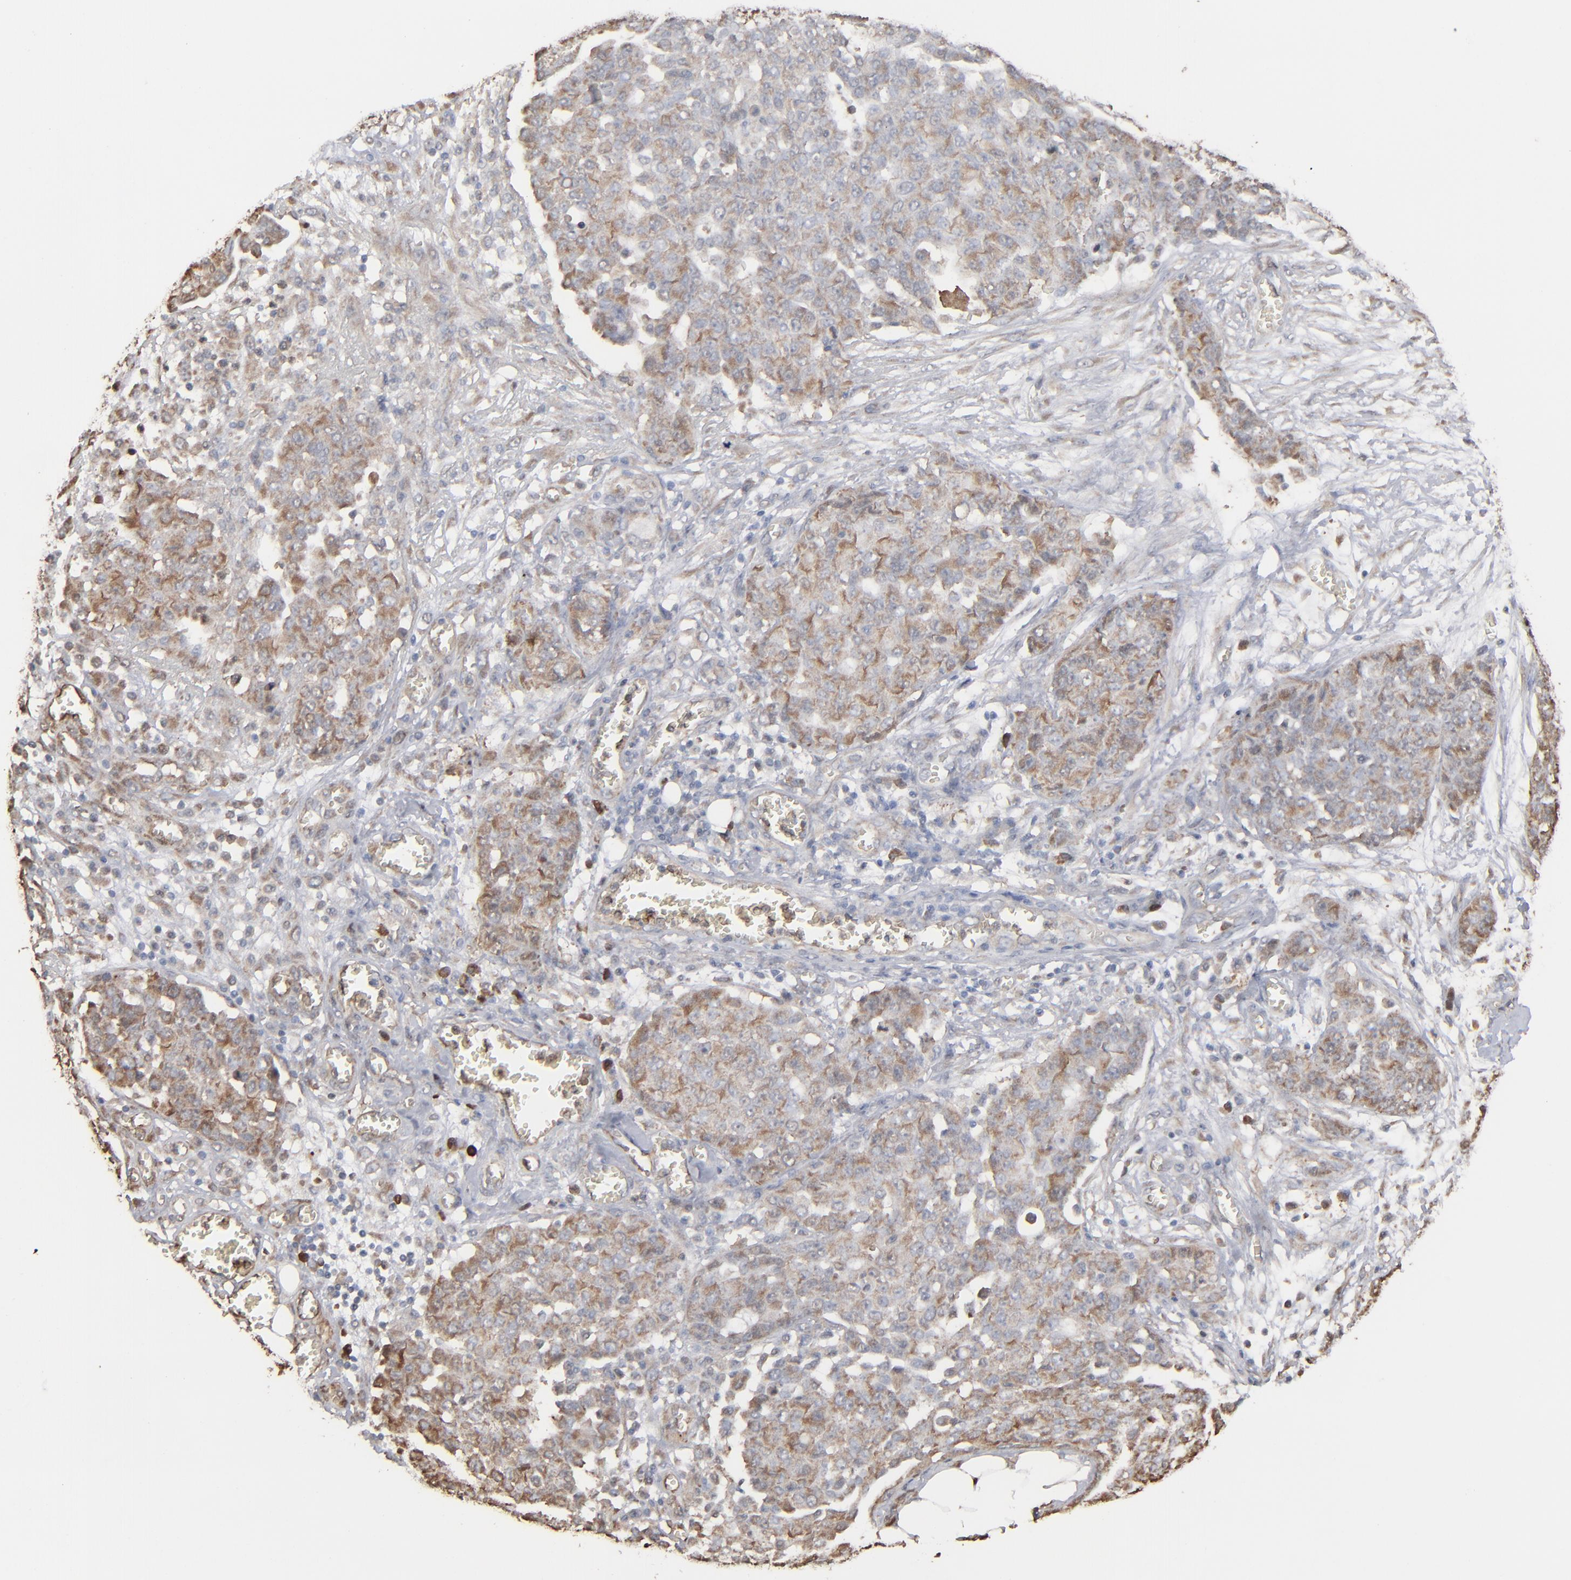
{"staining": {"intensity": "weak", "quantity": ">75%", "location": "cytoplasmic/membranous"}, "tissue": "ovarian cancer", "cell_type": "Tumor cells", "image_type": "cancer", "snomed": [{"axis": "morphology", "description": "Cystadenocarcinoma, serous, NOS"}, {"axis": "topography", "description": "Soft tissue"}, {"axis": "topography", "description": "Ovary"}], "caption": "IHC image of neoplastic tissue: human serous cystadenocarcinoma (ovarian) stained using immunohistochemistry displays low levels of weak protein expression localized specifically in the cytoplasmic/membranous of tumor cells, appearing as a cytoplasmic/membranous brown color.", "gene": "NME1-NME2", "patient": {"sex": "female", "age": 57}}